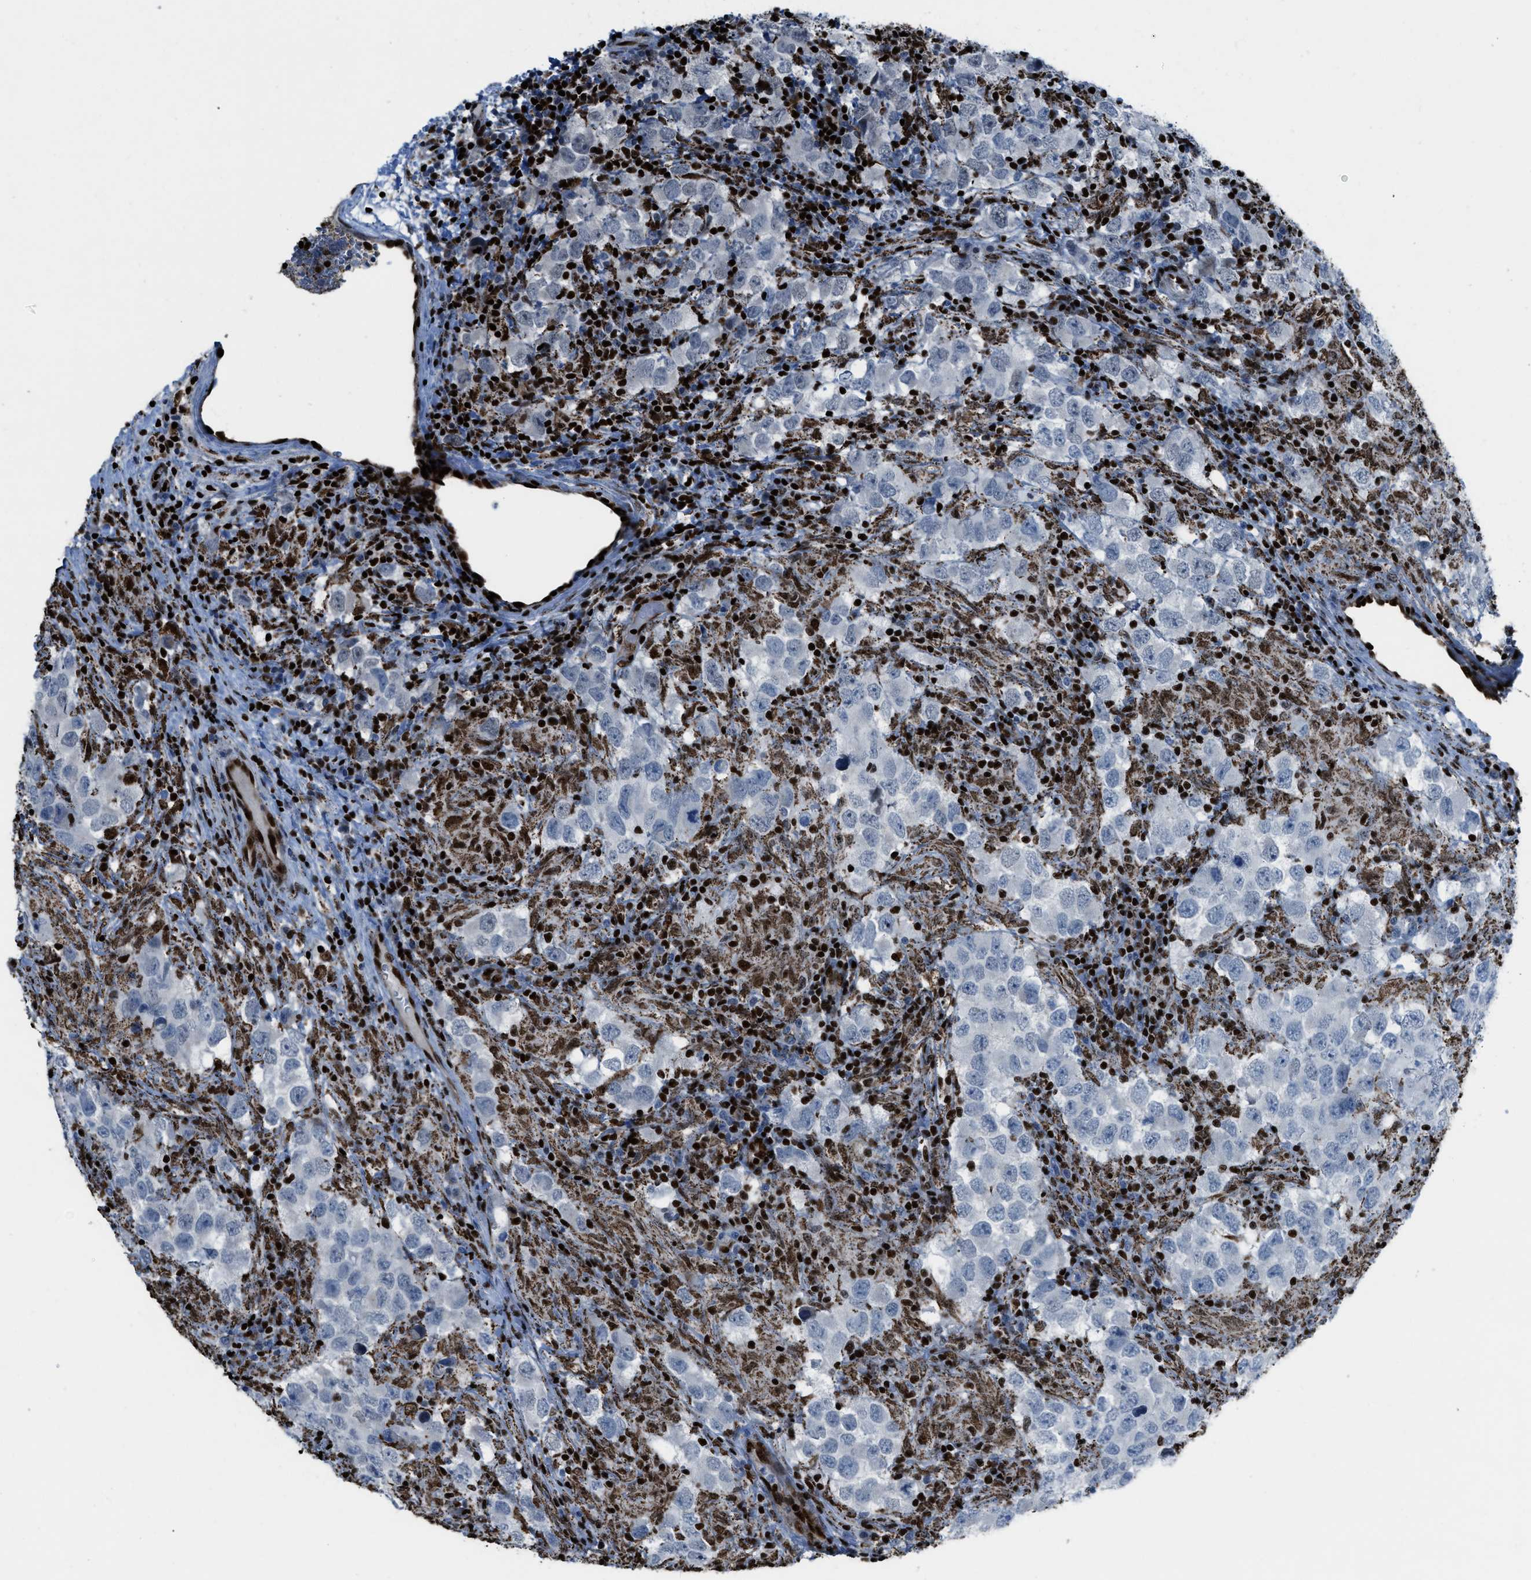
{"staining": {"intensity": "negative", "quantity": "none", "location": "none"}, "tissue": "testis cancer", "cell_type": "Tumor cells", "image_type": "cancer", "snomed": [{"axis": "morphology", "description": "Carcinoma, Embryonal, NOS"}, {"axis": "topography", "description": "Testis"}], "caption": "The image displays no significant staining in tumor cells of testis embryonal carcinoma.", "gene": "SLFN5", "patient": {"sex": "male", "age": 21}}